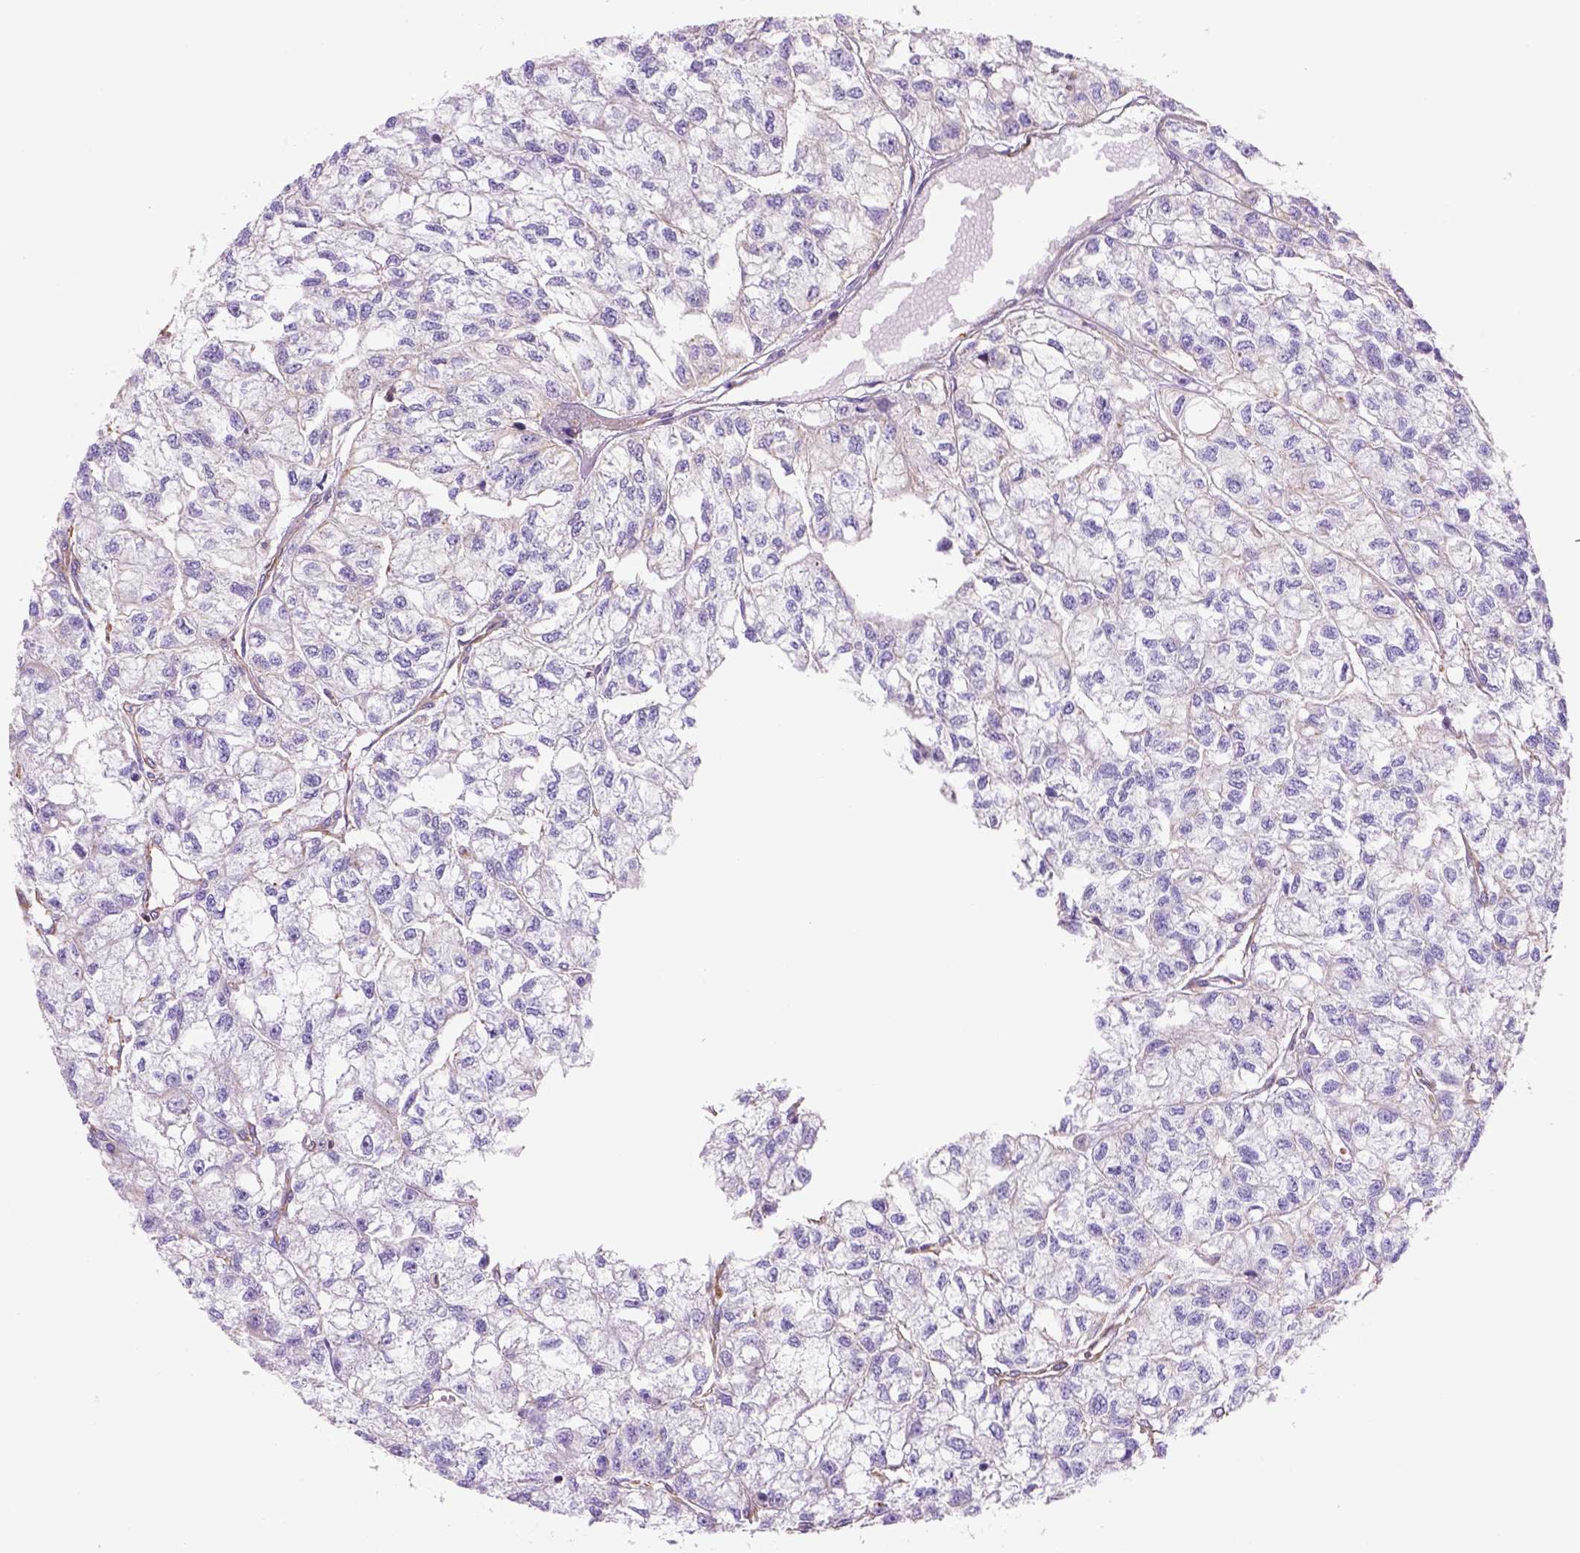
{"staining": {"intensity": "weak", "quantity": "25%-75%", "location": "cytoplasmic/membranous"}, "tissue": "renal cancer", "cell_type": "Tumor cells", "image_type": "cancer", "snomed": [{"axis": "morphology", "description": "Adenocarcinoma, NOS"}, {"axis": "topography", "description": "Kidney"}], "caption": "Renal cancer (adenocarcinoma) was stained to show a protein in brown. There is low levels of weak cytoplasmic/membranous positivity in about 25%-75% of tumor cells.", "gene": "ZZZ3", "patient": {"sex": "male", "age": 56}}